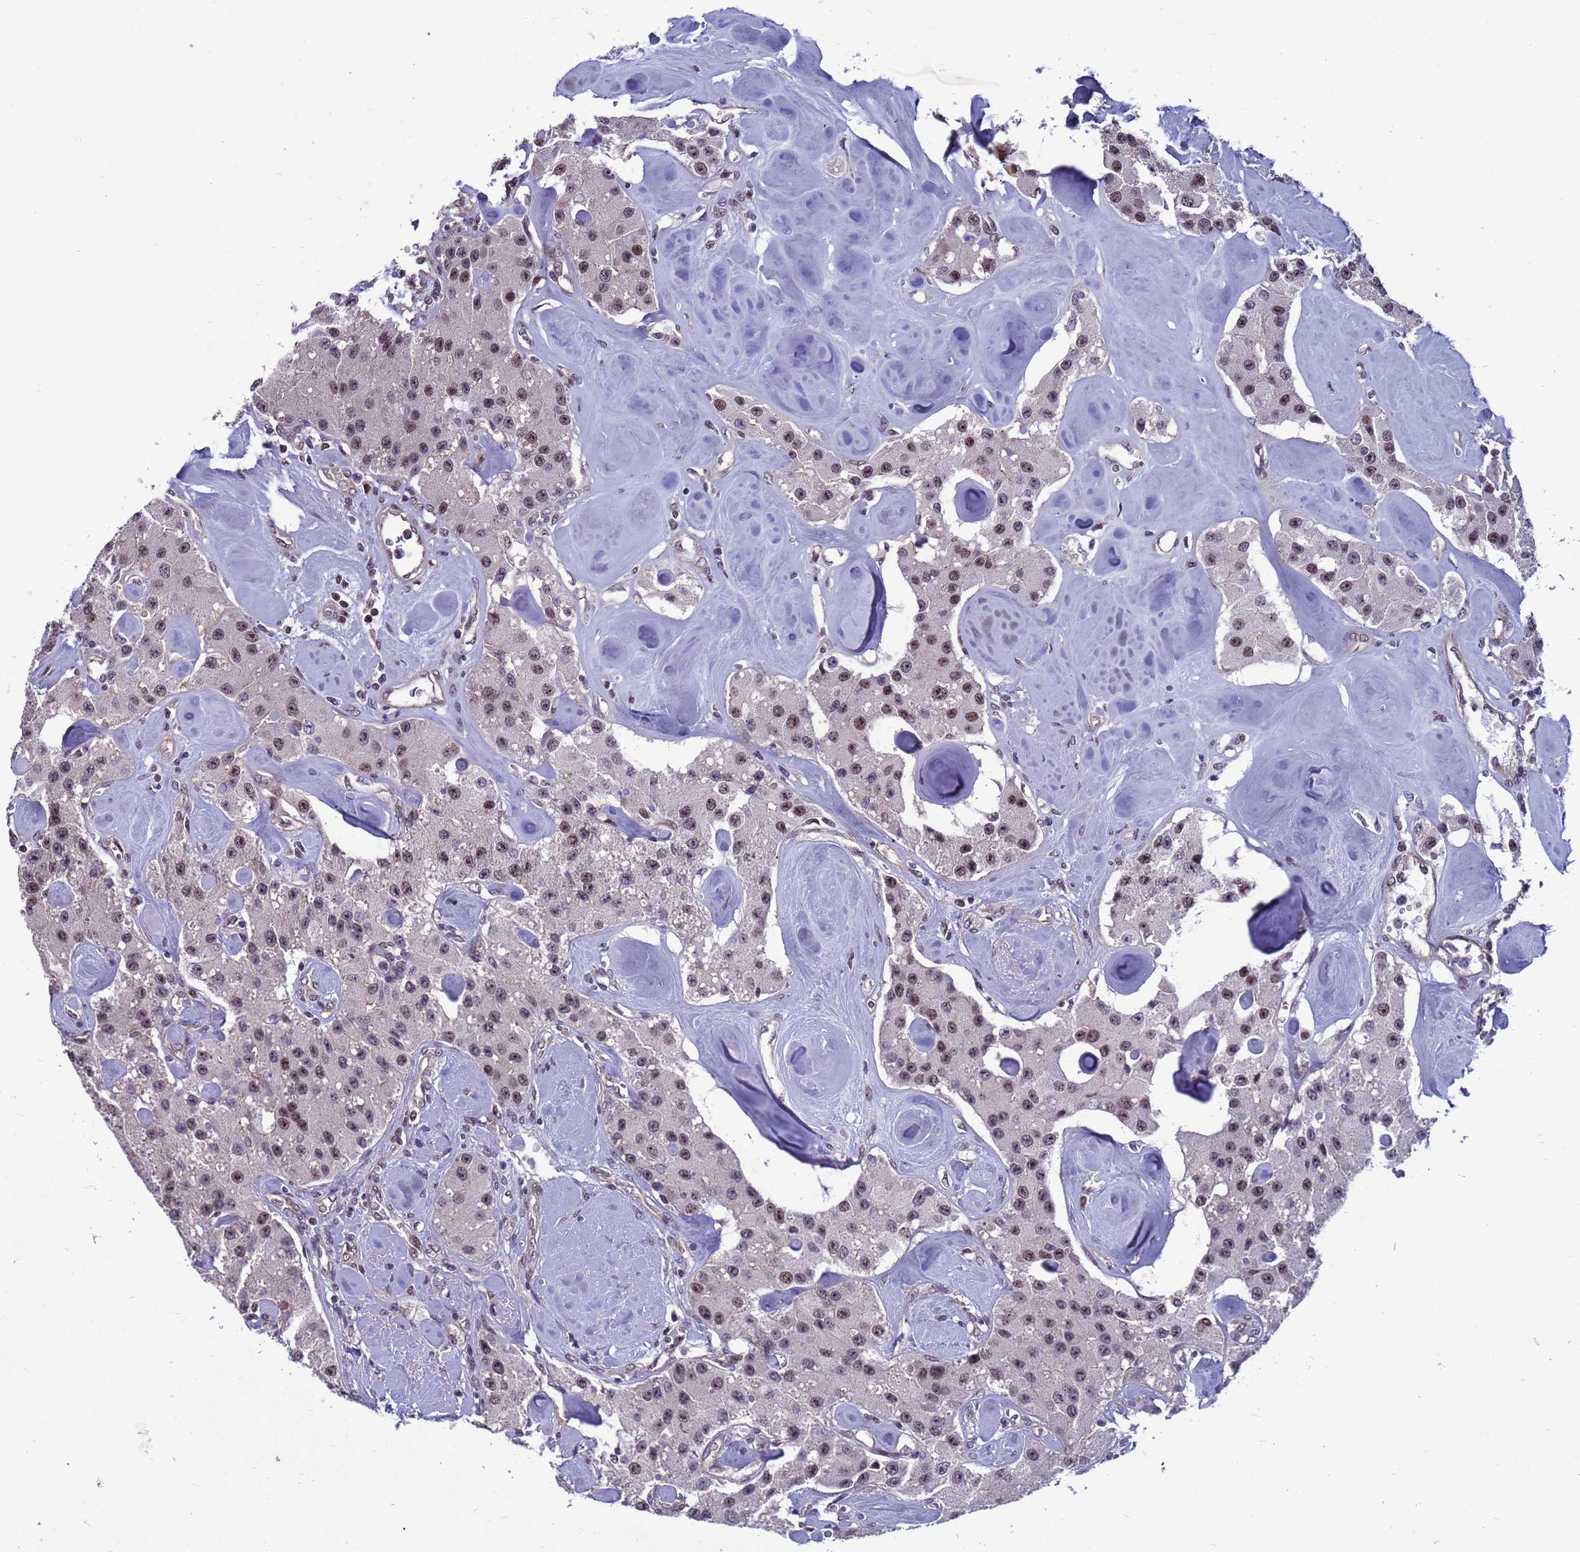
{"staining": {"intensity": "moderate", "quantity": "25%-75%", "location": "nuclear"}, "tissue": "carcinoid", "cell_type": "Tumor cells", "image_type": "cancer", "snomed": [{"axis": "morphology", "description": "Carcinoid, malignant, NOS"}, {"axis": "topography", "description": "Pancreas"}], "caption": "A photomicrograph showing moderate nuclear staining in approximately 25%-75% of tumor cells in carcinoid, as visualized by brown immunohistochemical staining.", "gene": "NSL1", "patient": {"sex": "male", "age": 41}}